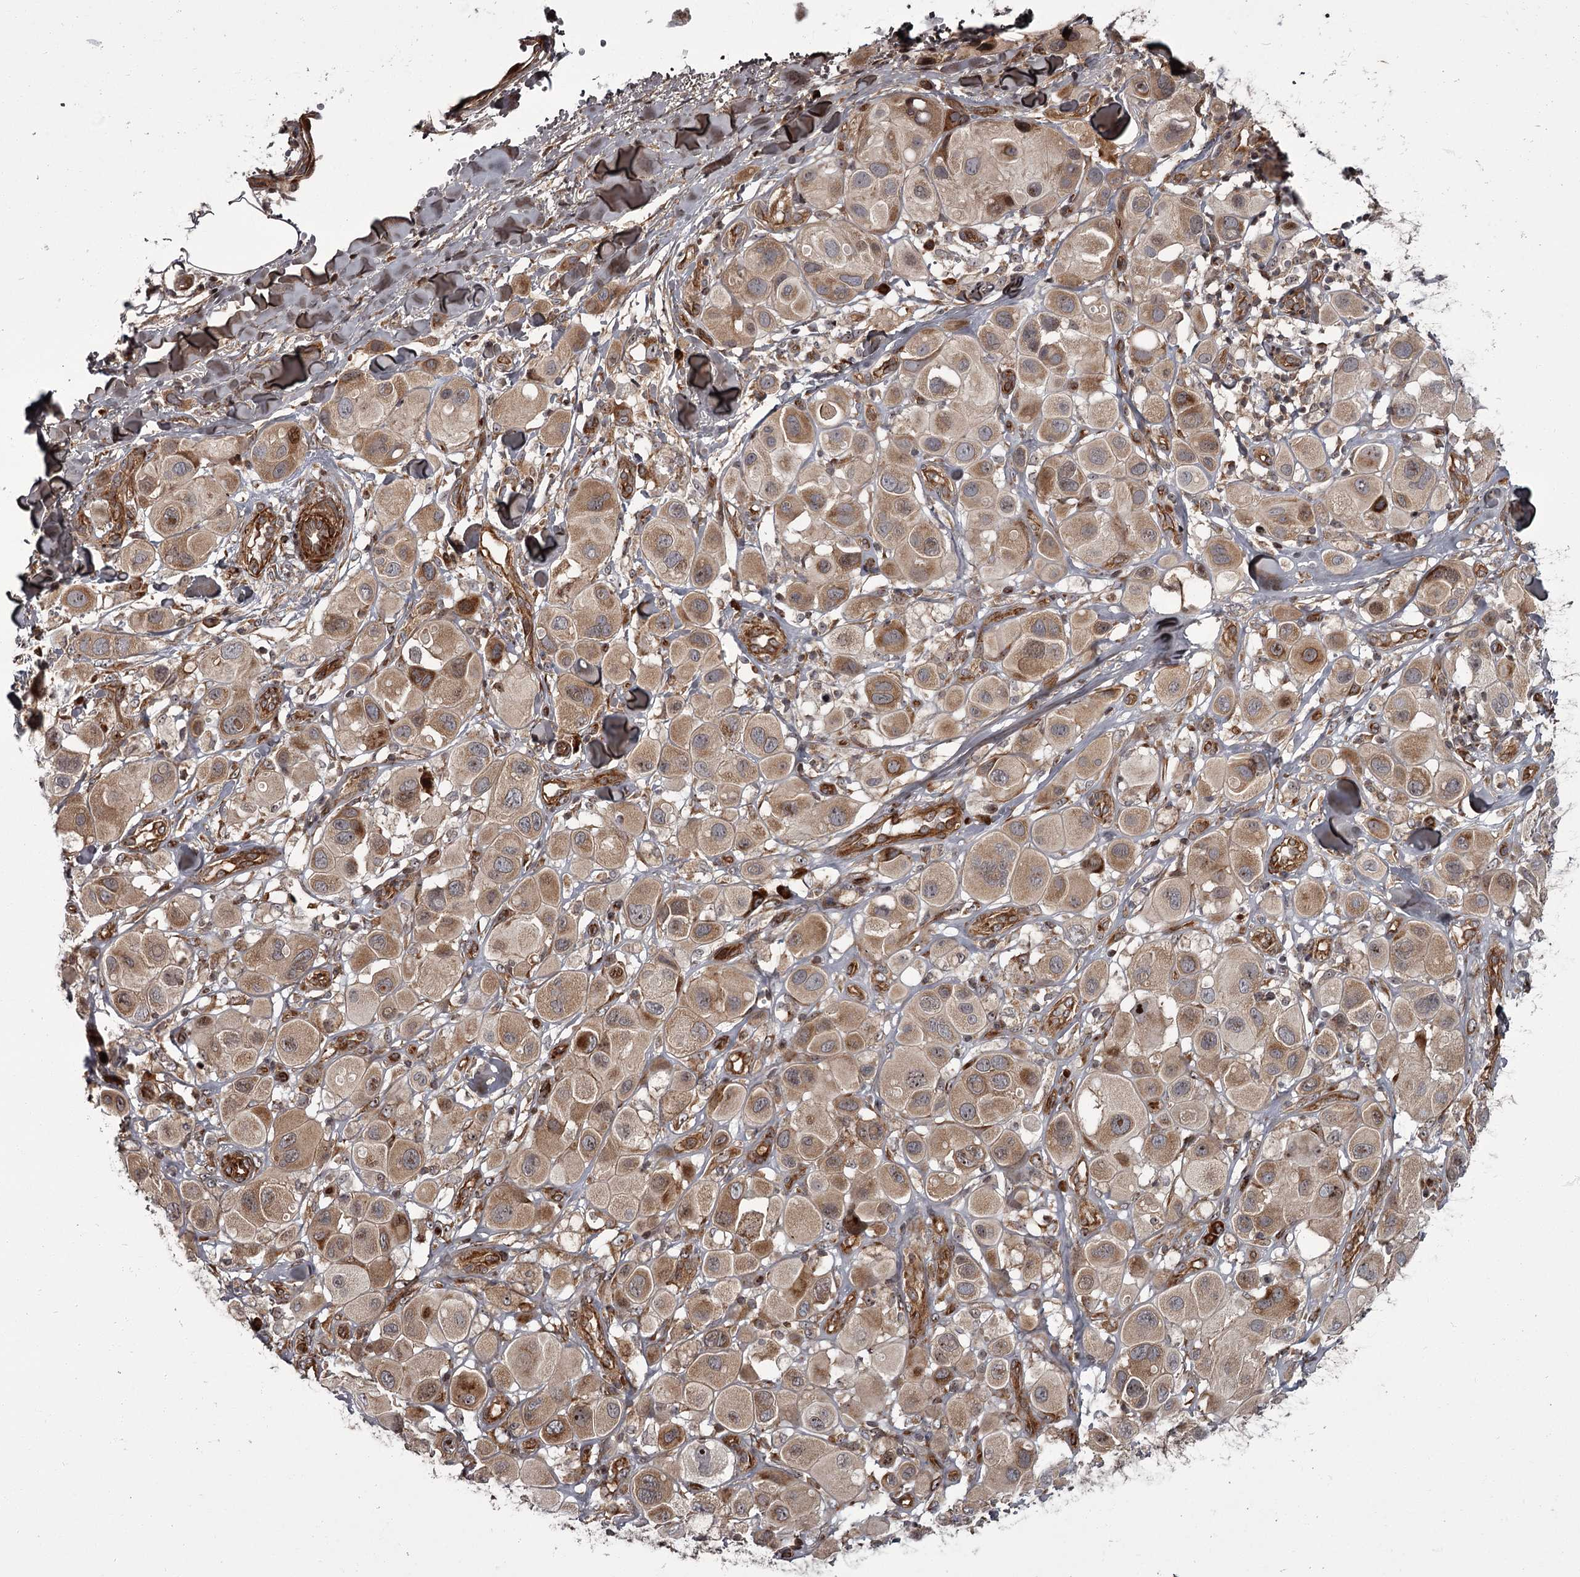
{"staining": {"intensity": "moderate", "quantity": "25%-75%", "location": "cytoplasmic/membranous,nuclear"}, "tissue": "melanoma", "cell_type": "Tumor cells", "image_type": "cancer", "snomed": [{"axis": "morphology", "description": "Malignant melanoma, Metastatic site"}, {"axis": "topography", "description": "Skin"}], "caption": "Brown immunohistochemical staining in human melanoma displays moderate cytoplasmic/membranous and nuclear positivity in approximately 25%-75% of tumor cells.", "gene": "THAP9", "patient": {"sex": "male", "age": 41}}